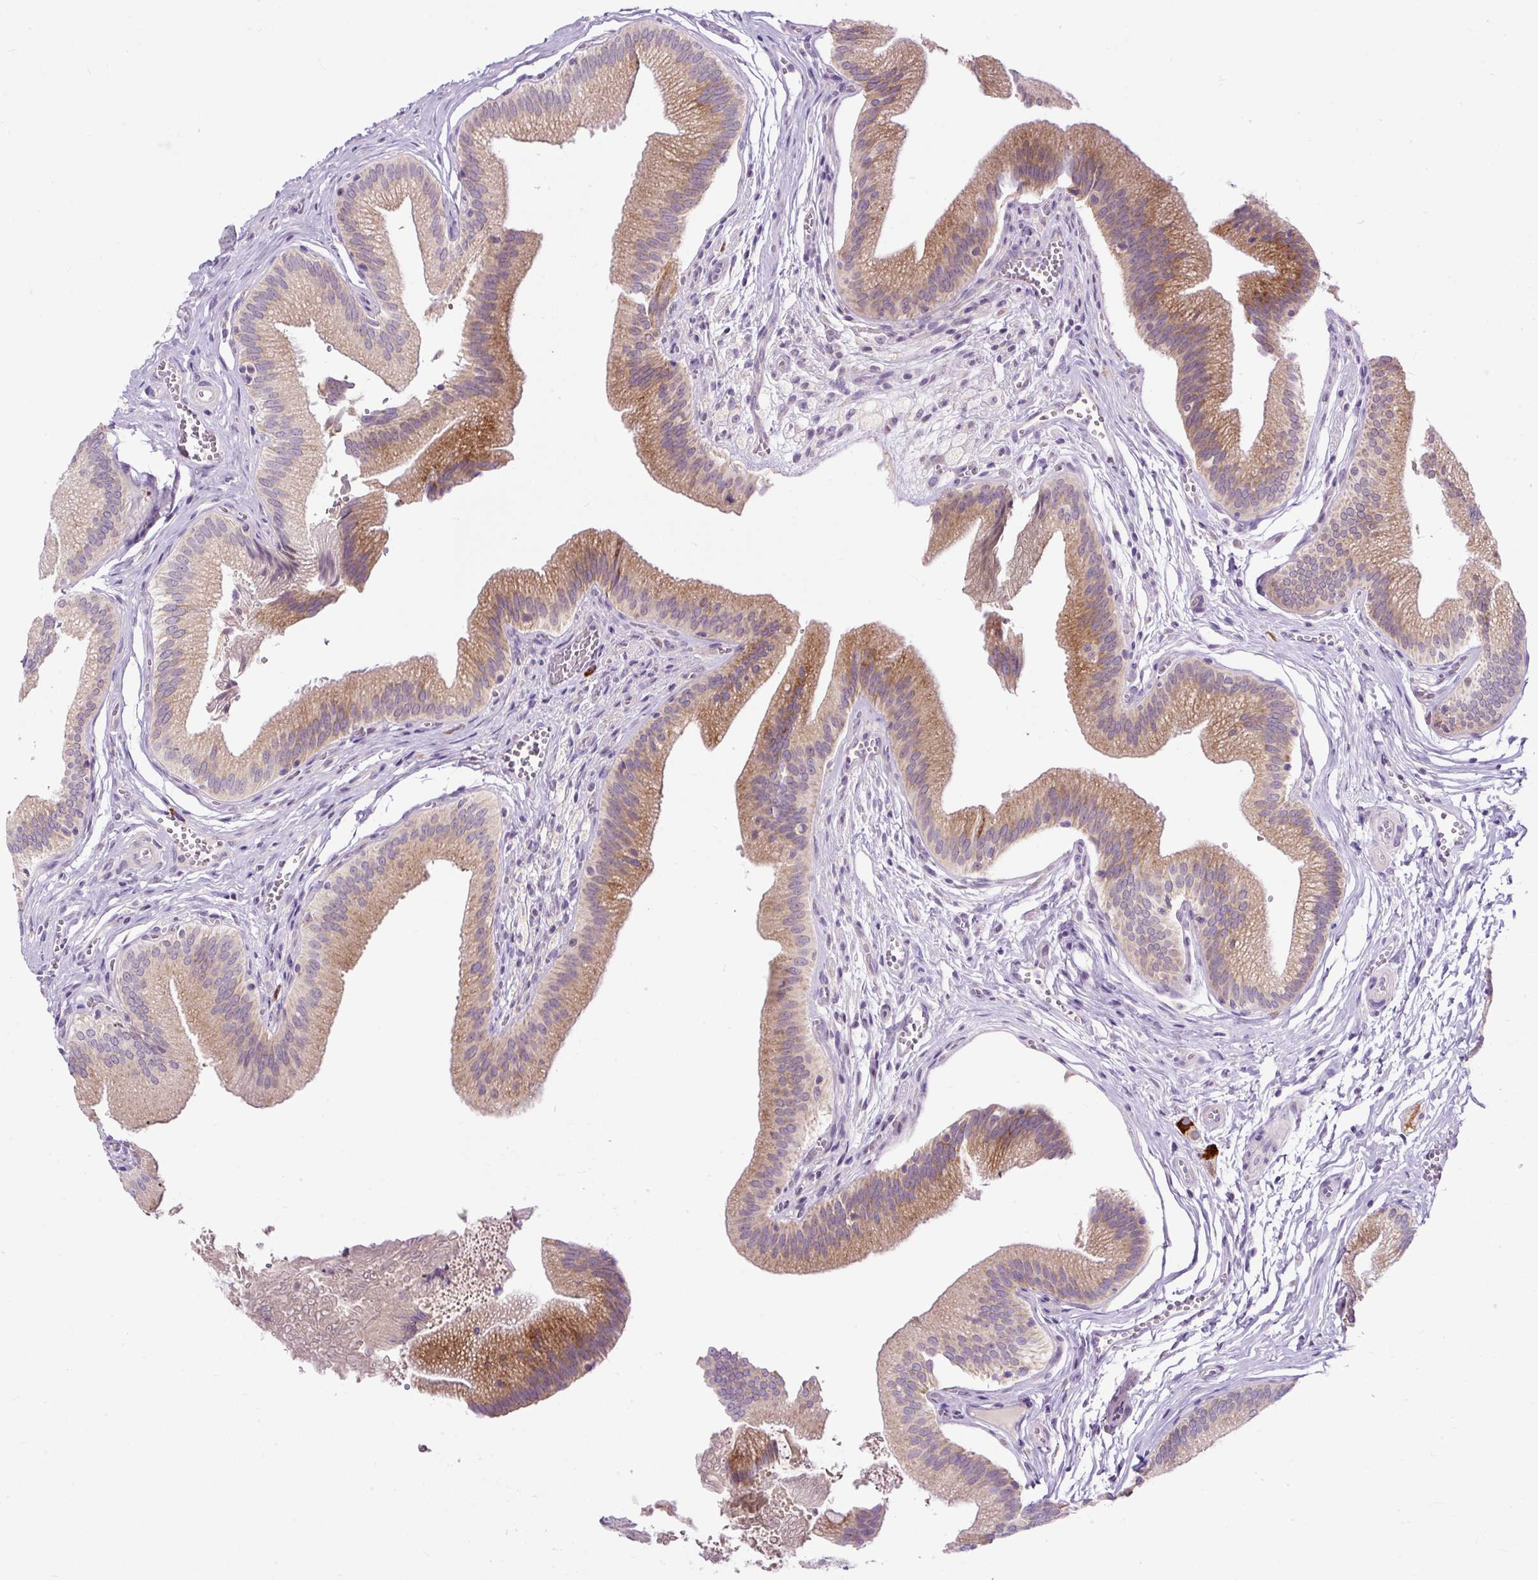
{"staining": {"intensity": "moderate", "quantity": ">75%", "location": "cytoplasmic/membranous"}, "tissue": "gallbladder", "cell_type": "Glandular cells", "image_type": "normal", "snomed": [{"axis": "morphology", "description": "Normal tissue, NOS"}, {"axis": "topography", "description": "Gallbladder"}], "caption": "IHC (DAB (3,3'-diaminobenzidine)) staining of unremarkable gallbladder reveals moderate cytoplasmic/membranous protein positivity in about >75% of glandular cells. The protein is shown in brown color, while the nuclei are stained blue.", "gene": "FMC1", "patient": {"sex": "male", "age": 17}}